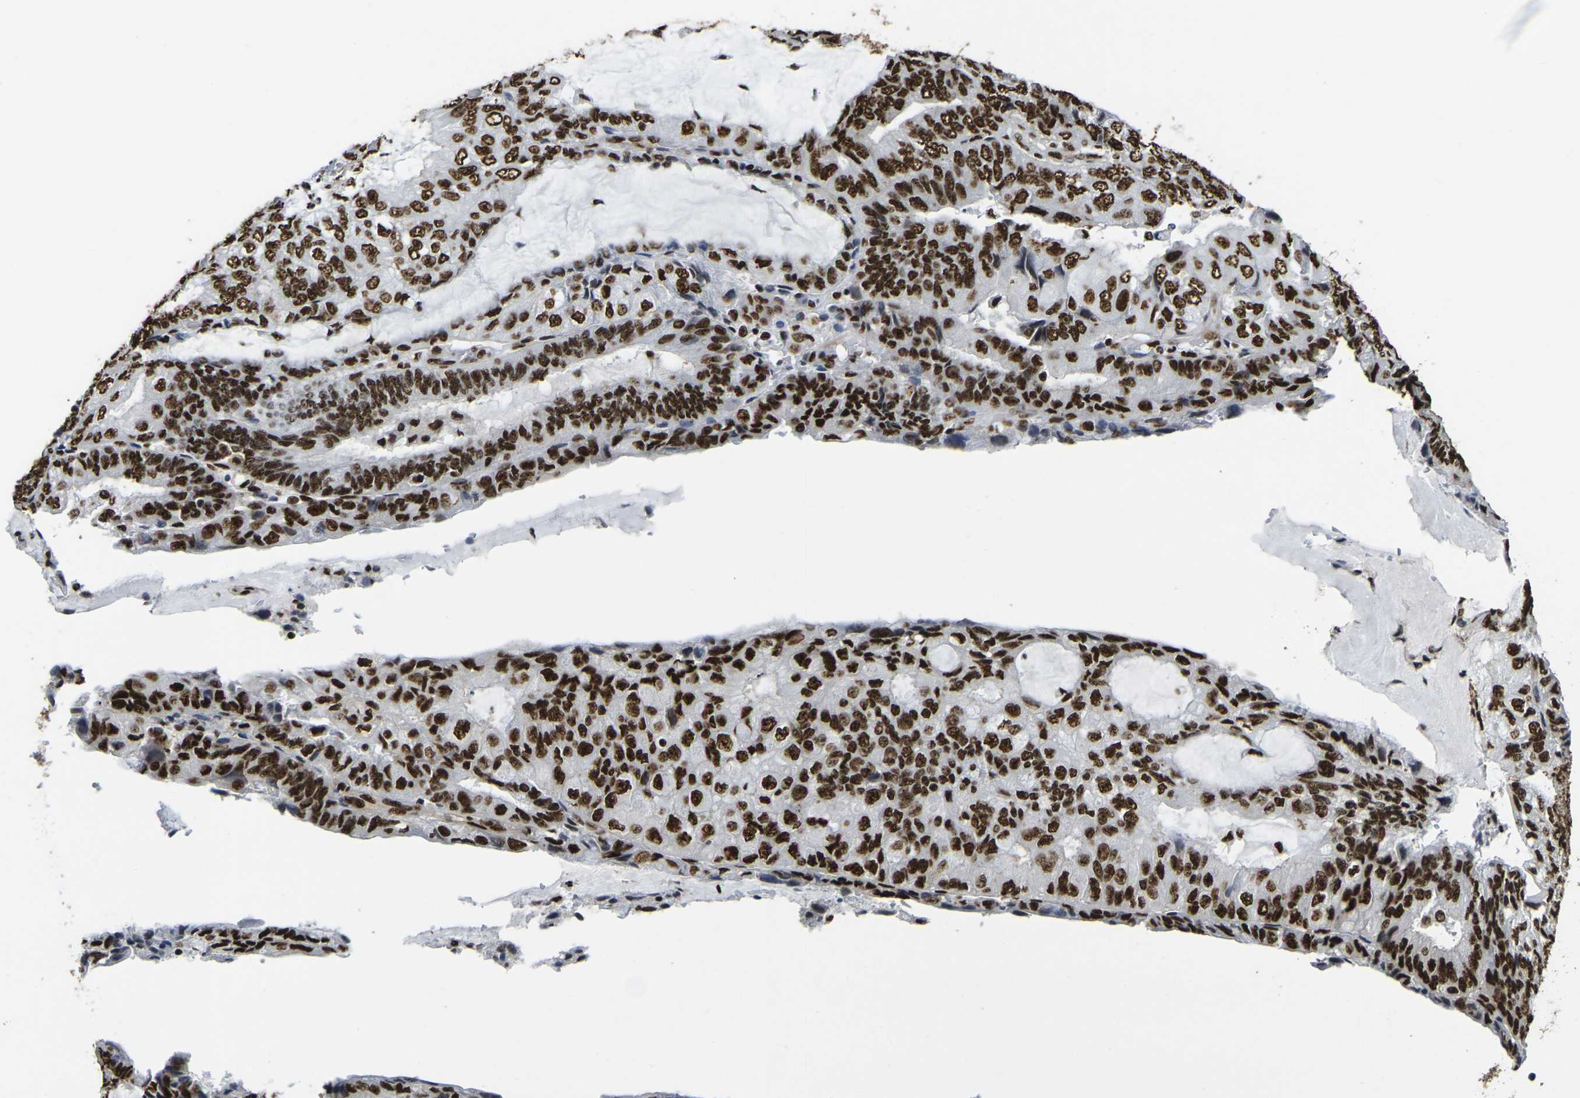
{"staining": {"intensity": "strong", "quantity": ">75%", "location": "nuclear"}, "tissue": "endometrial cancer", "cell_type": "Tumor cells", "image_type": "cancer", "snomed": [{"axis": "morphology", "description": "Adenocarcinoma, NOS"}, {"axis": "topography", "description": "Endometrium"}], "caption": "There is high levels of strong nuclear staining in tumor cells of endometrial adenocarcinoma, as demonstrated by immunohistochemical staining (brown color).", "gene": "SMARCC1", "patient": {"sex": "female", "age": 81}}